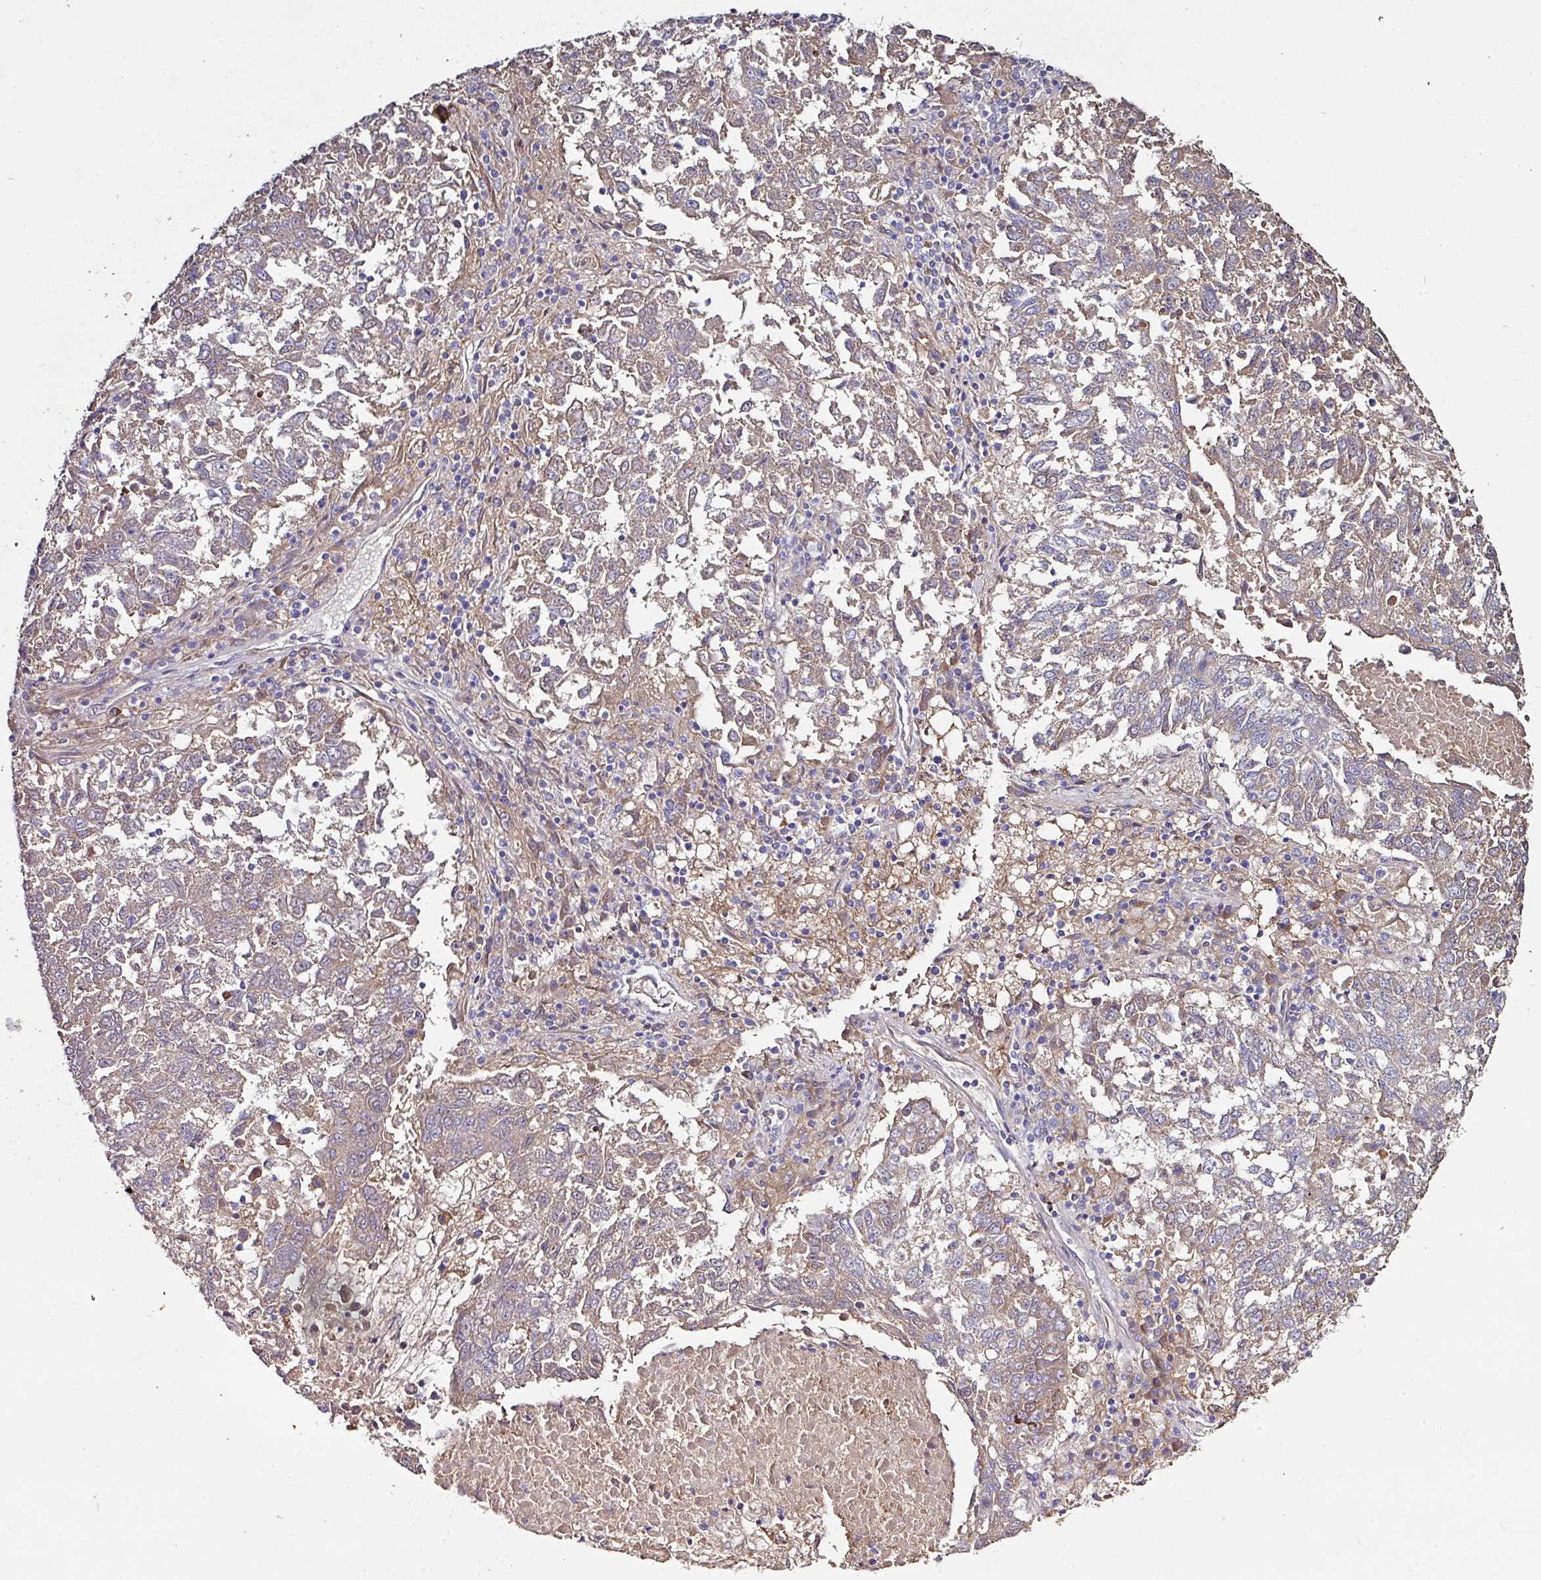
{"staining": {"intensity": "weak", "quantity": ">75%", "location": "cytoplasmic/membranous"}, "tissue": "lung cancer", "cell_type": "Tumor cells", "image_type": "cancer", "snomed": [{"axis": "morphology", "description": "Squamous cell carcinoma, NOS"}, {"axis": "topography", "description": "Lung"}], "caption": "The micrograph reveals a brown stain indicating the presence of a protein in the cytoplasmic/membranous of tumor cells in lung squamous cell carcinoma. (DAB = brown stain, brightfield microscopy at high magnification).", "gene": "CTDSP2", "patient": {"sex": "male", "age": 73}}